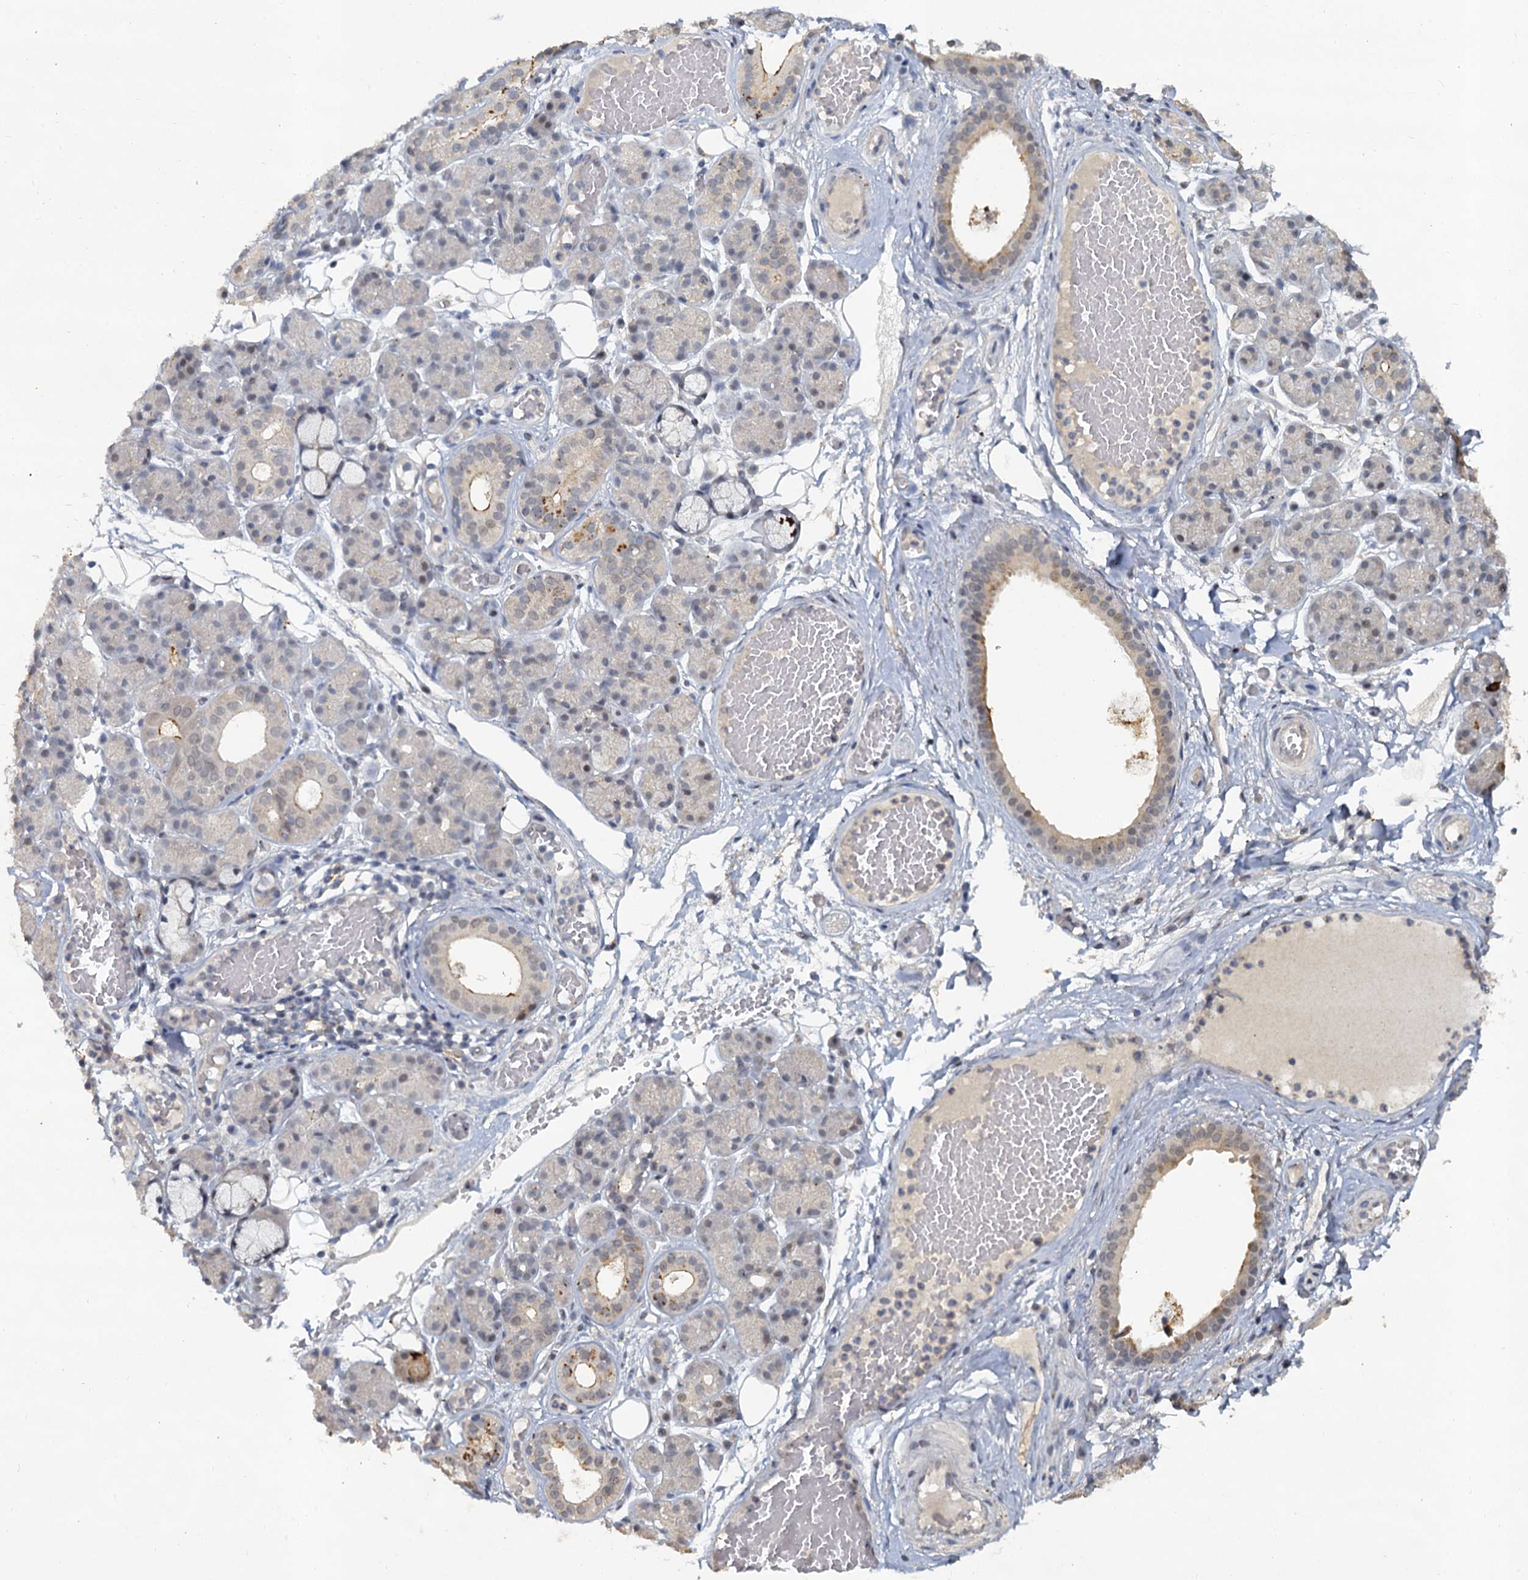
{"staining": {"intensity": "moderate", "quantity": "<25%", "location": "cytoplasmic/membranous"}, "tissue": "salivary gland", "cell_type": "Glandular cells", "image_type": "normal", "snomed": [{"axis": "morphology", "description": "Normal tissue, NOS"}, {"axis": "topography", "description": "Salivary gland"}], "caption": "A brown stain shows moderate cytoplasmic/membranous expression of a protein in glandular cells of benign human salivary gland. (DAB (3,3'-diaminobenzidine) IHC, brown staining for protein, blue staining for nuclei).", "gene": "MUCL1", "patient": {"sex": "male", "age": 63}}